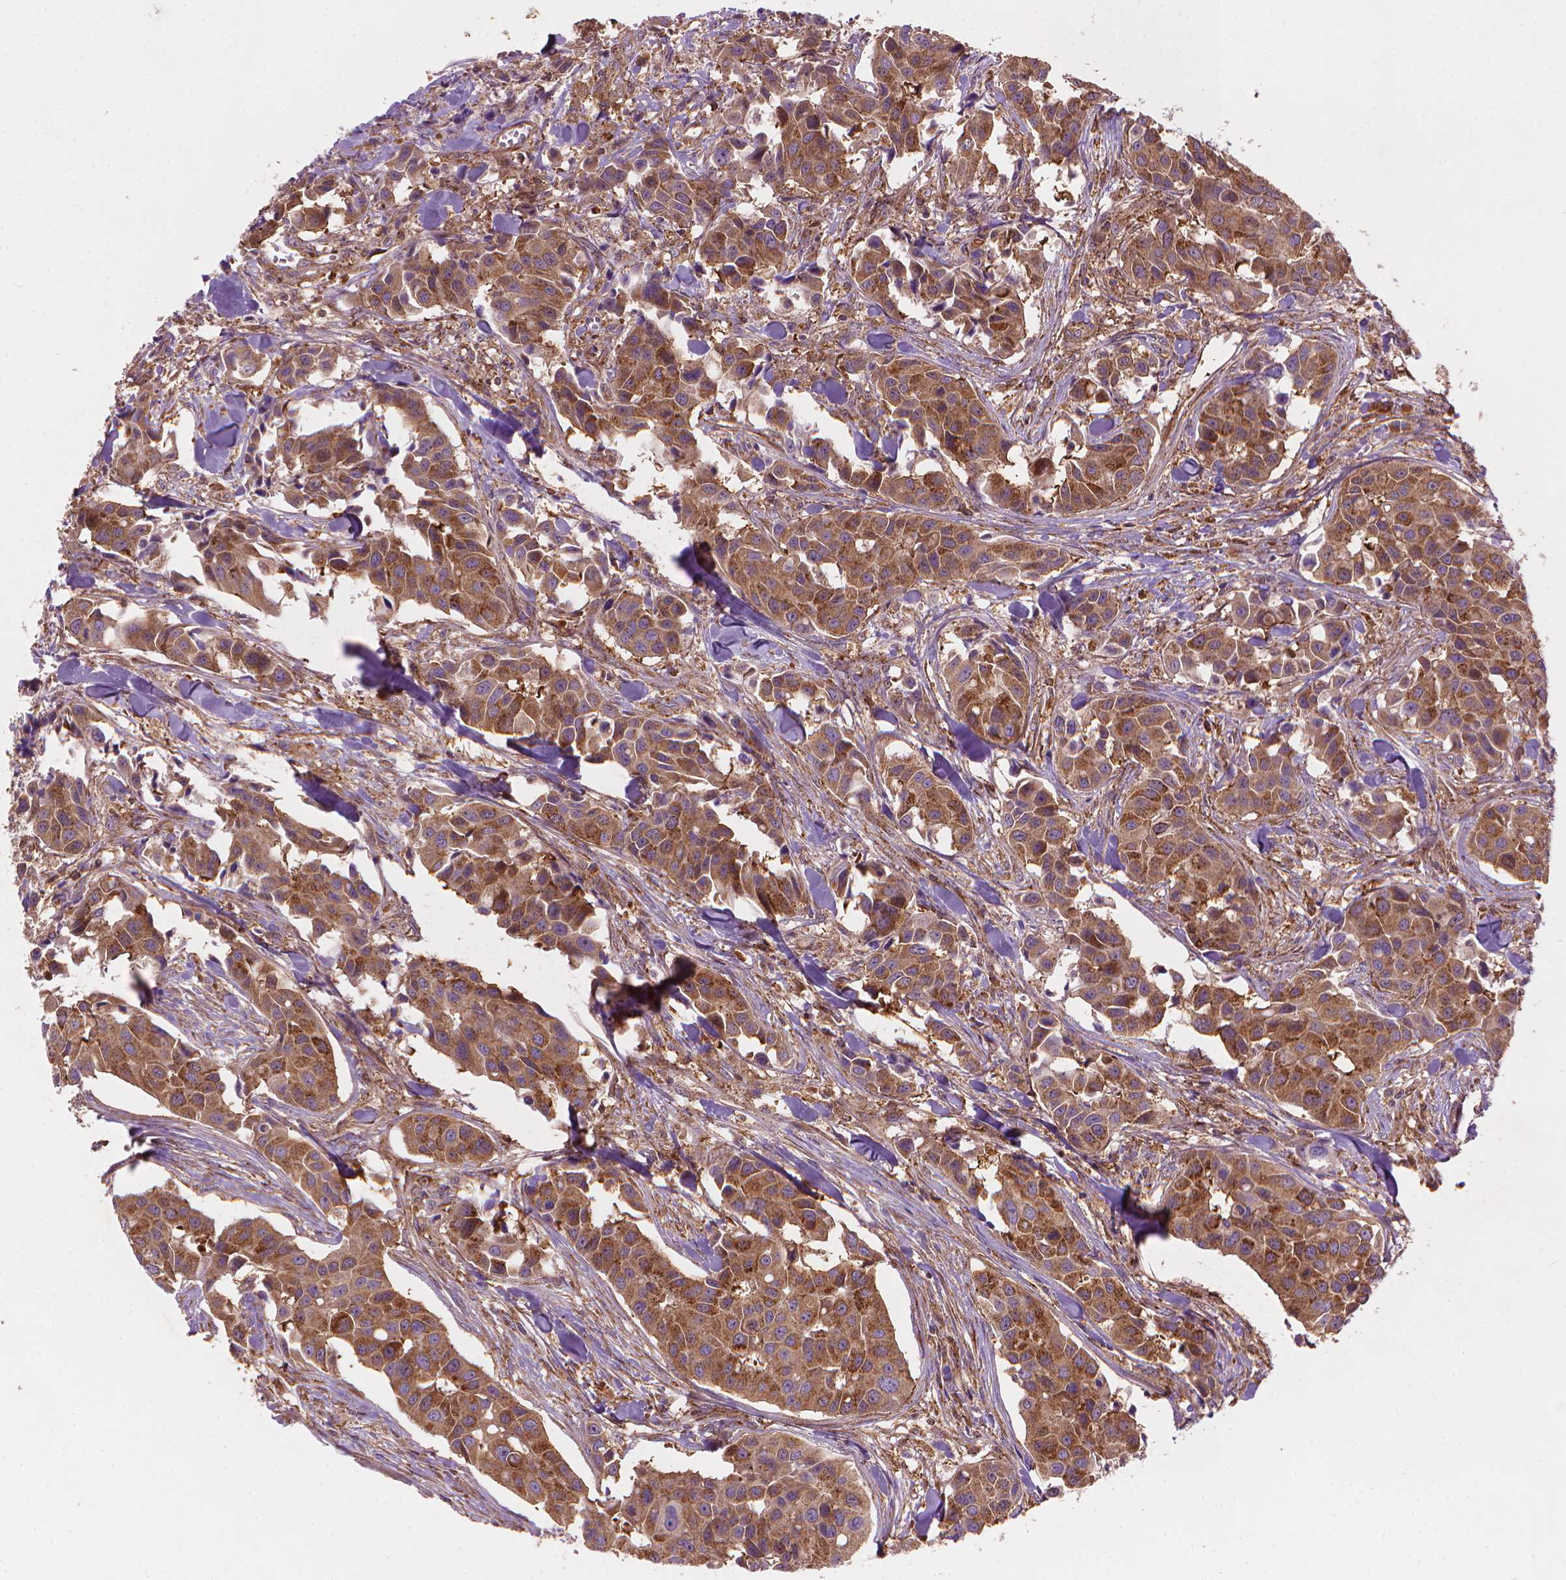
{"staining": {"intensity": "moderate", "quantity": ">75%", "location": "cytoplasmic/membranous"}, "tissue": "head and neck cancer", "cell_type": "Tumor cells", "image_type": "cancer", "snomed": [{"axis": "morphology", "description": "Adenocarcinoma, NOS"}, {"axis": "topography", "description": "Head-Neck"}], "caption": "Immunohistochemistry (IHC) histopathology image of neoplastic tissue: human head and neck cancer (adenocarcinoma) stained using immunohistochemistry reveals medium levels of moderate protein expression localized specifically in the cytoplasmic/membranous of tumor cells, appearing as a cytoplasmic/membranous brown color.", "gene": "VARS2", "patient": {"sex": "male", "age": 76}}